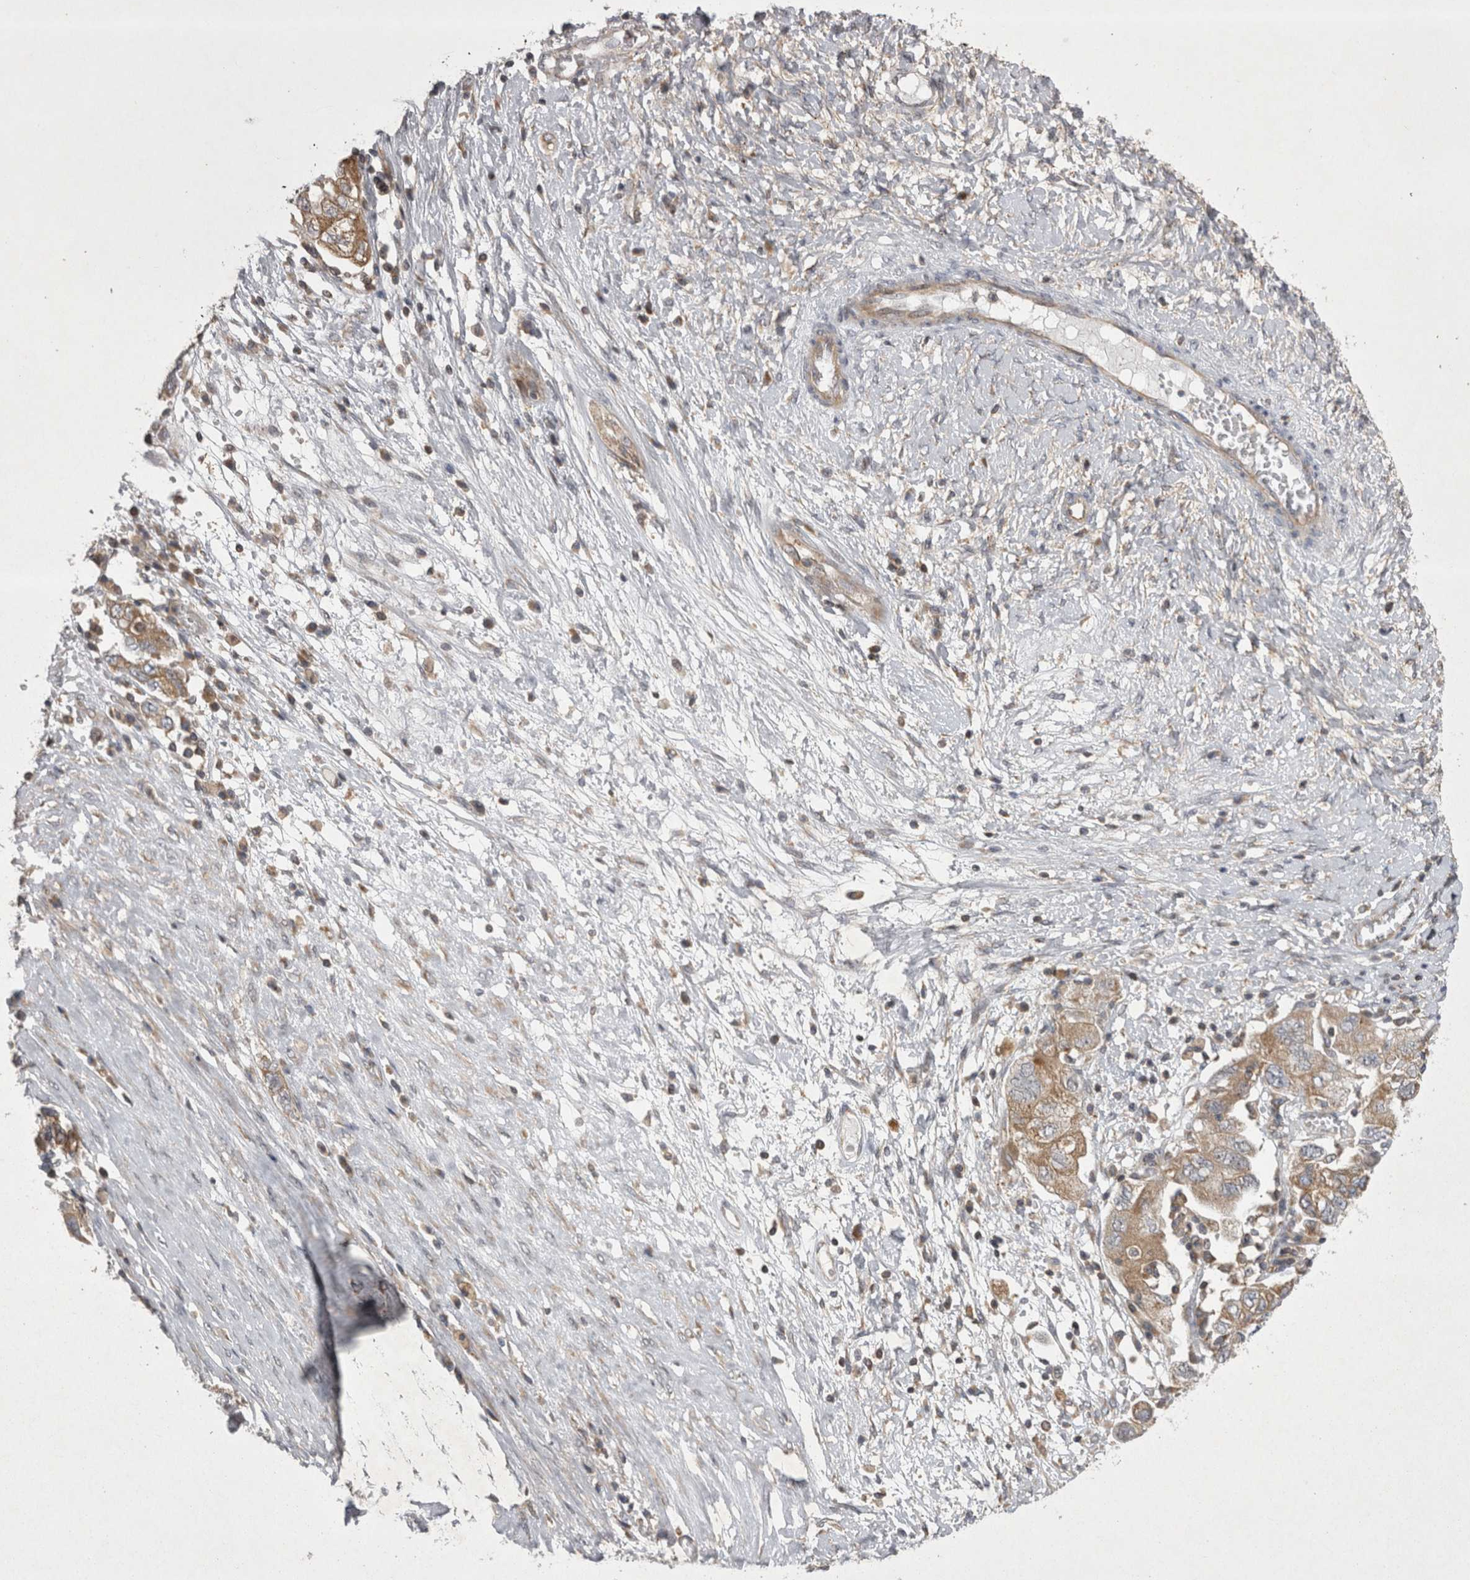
{"staining": {"intensity": "moderate", "quantity": ">75%", "location": "cytoplasmic/membranous"}, "tissue": "ovarian cancer", "cell_type": "Tumor cells", "image_type": "cancer", "snomed": [{"axis": "morphology", "description": "Carcinoma, NOS"}, {"axis": "morphology", "description": "Cystadenocarcinoma, serous, NOS"}, {"axis": "topography", "description": "Ovary"}], "caption": "Ovarian carcinoma tissue demonstrates moderate cytoplasmic/membranous positivity in about >75% of tumor cells, visualized by immunohistochemistry. The staining was performed using DAB to visualize the protein expression in brown, while the nuclei were stained in blue with hematoxylin (Magnification: 20x).", "gene": "TSPOAP1", "patient": {"sex": "female", "age": 69}}